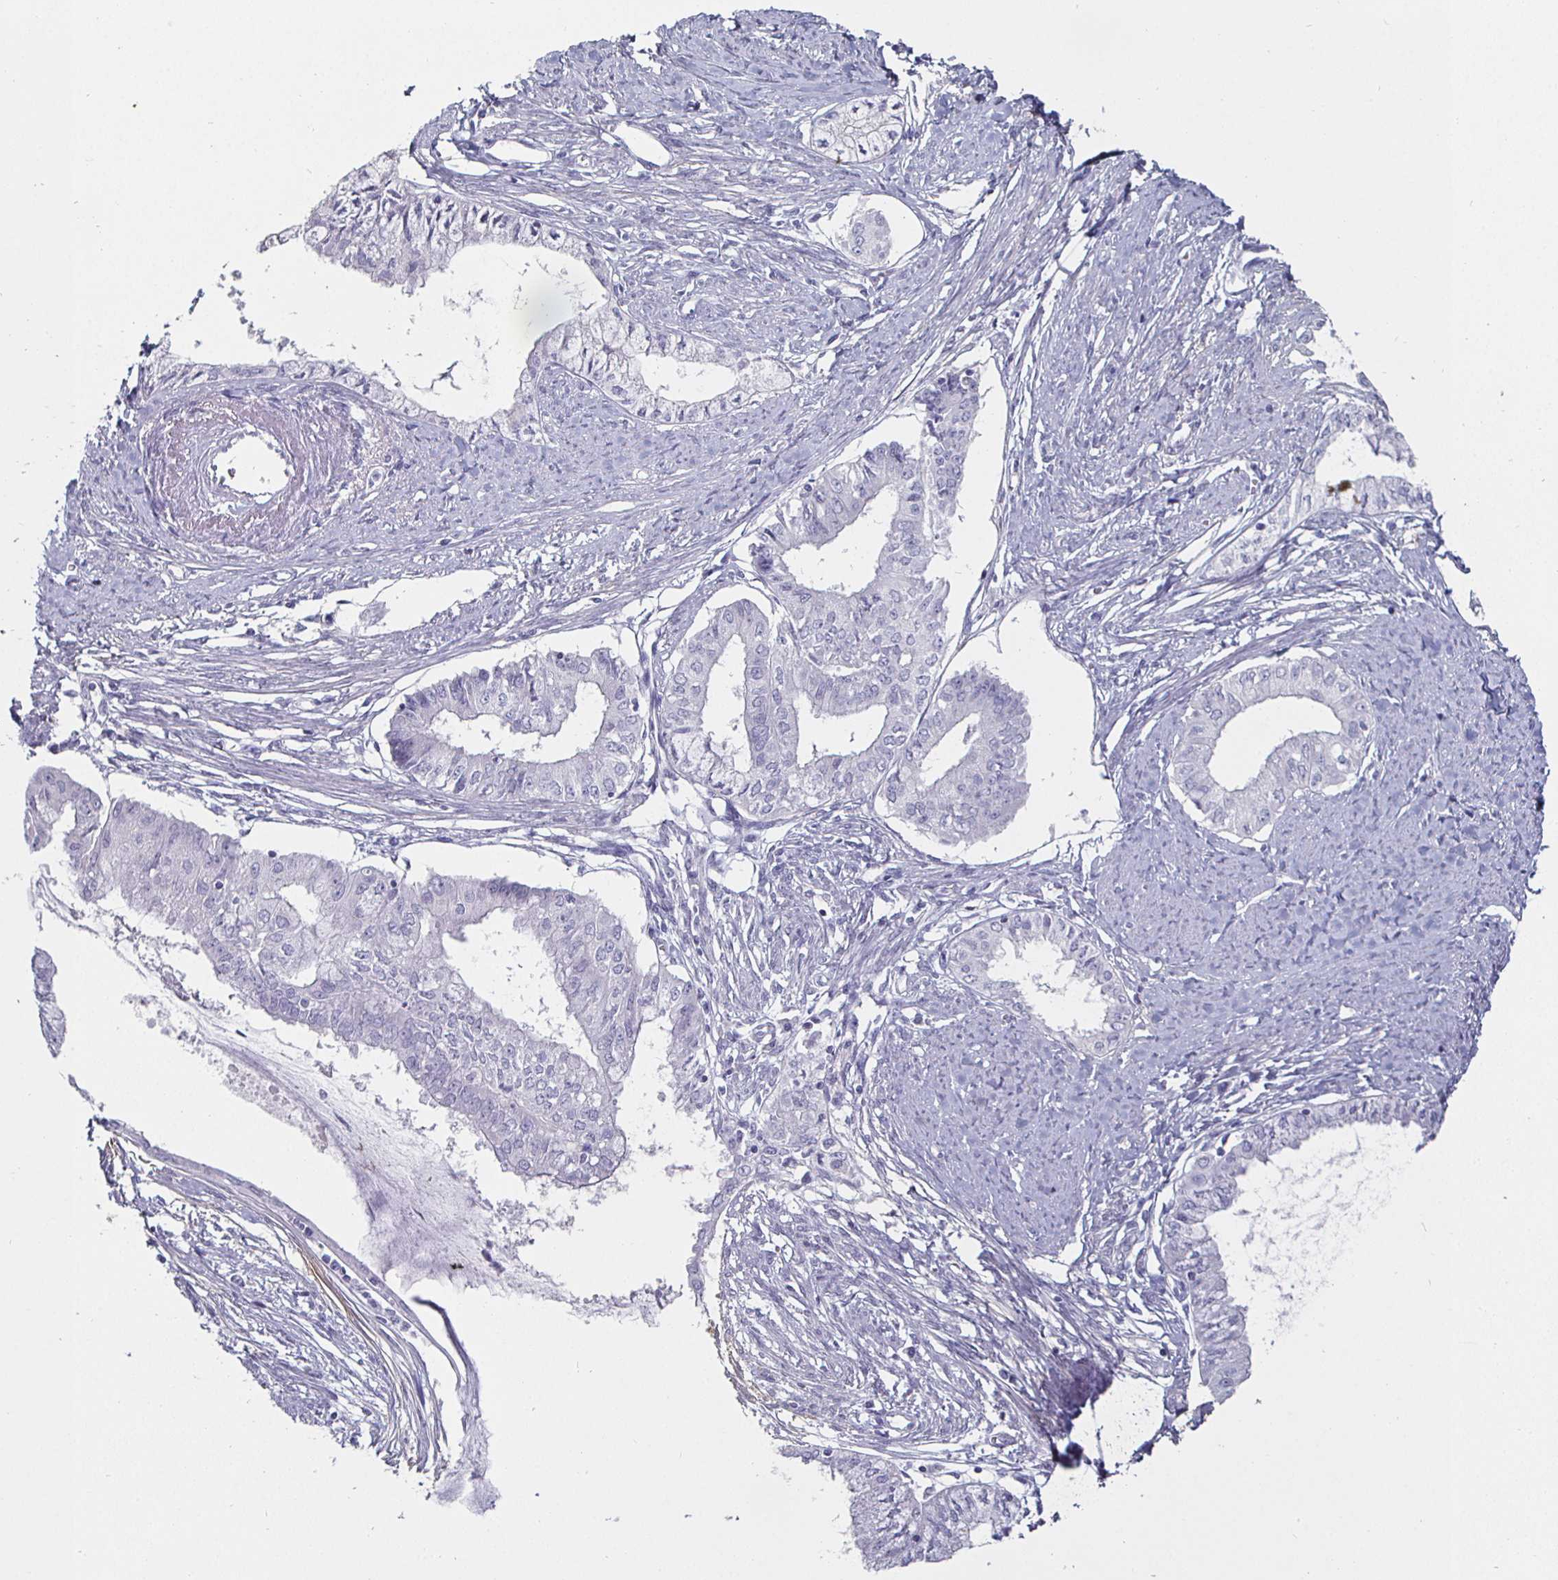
{"staining": {"intensity": "negative", "quantity": "none", "location": "none"}, "tissue": "endometrial cancer", "cell_type": "Tumor cells", "image_type": "cancer", "snomed": [{"axis": "morphology", "description": "Adenocarcinoma, NOS"}, {"axis": "topography", "description": "Endometrium"}], "caption": "Adenocarcinoma (endometrial) stained for a protein using IHC demonstrates no expression tumor cells.", "gene": "ENPP1", "patient": {"sex": "female", "age": 76}}